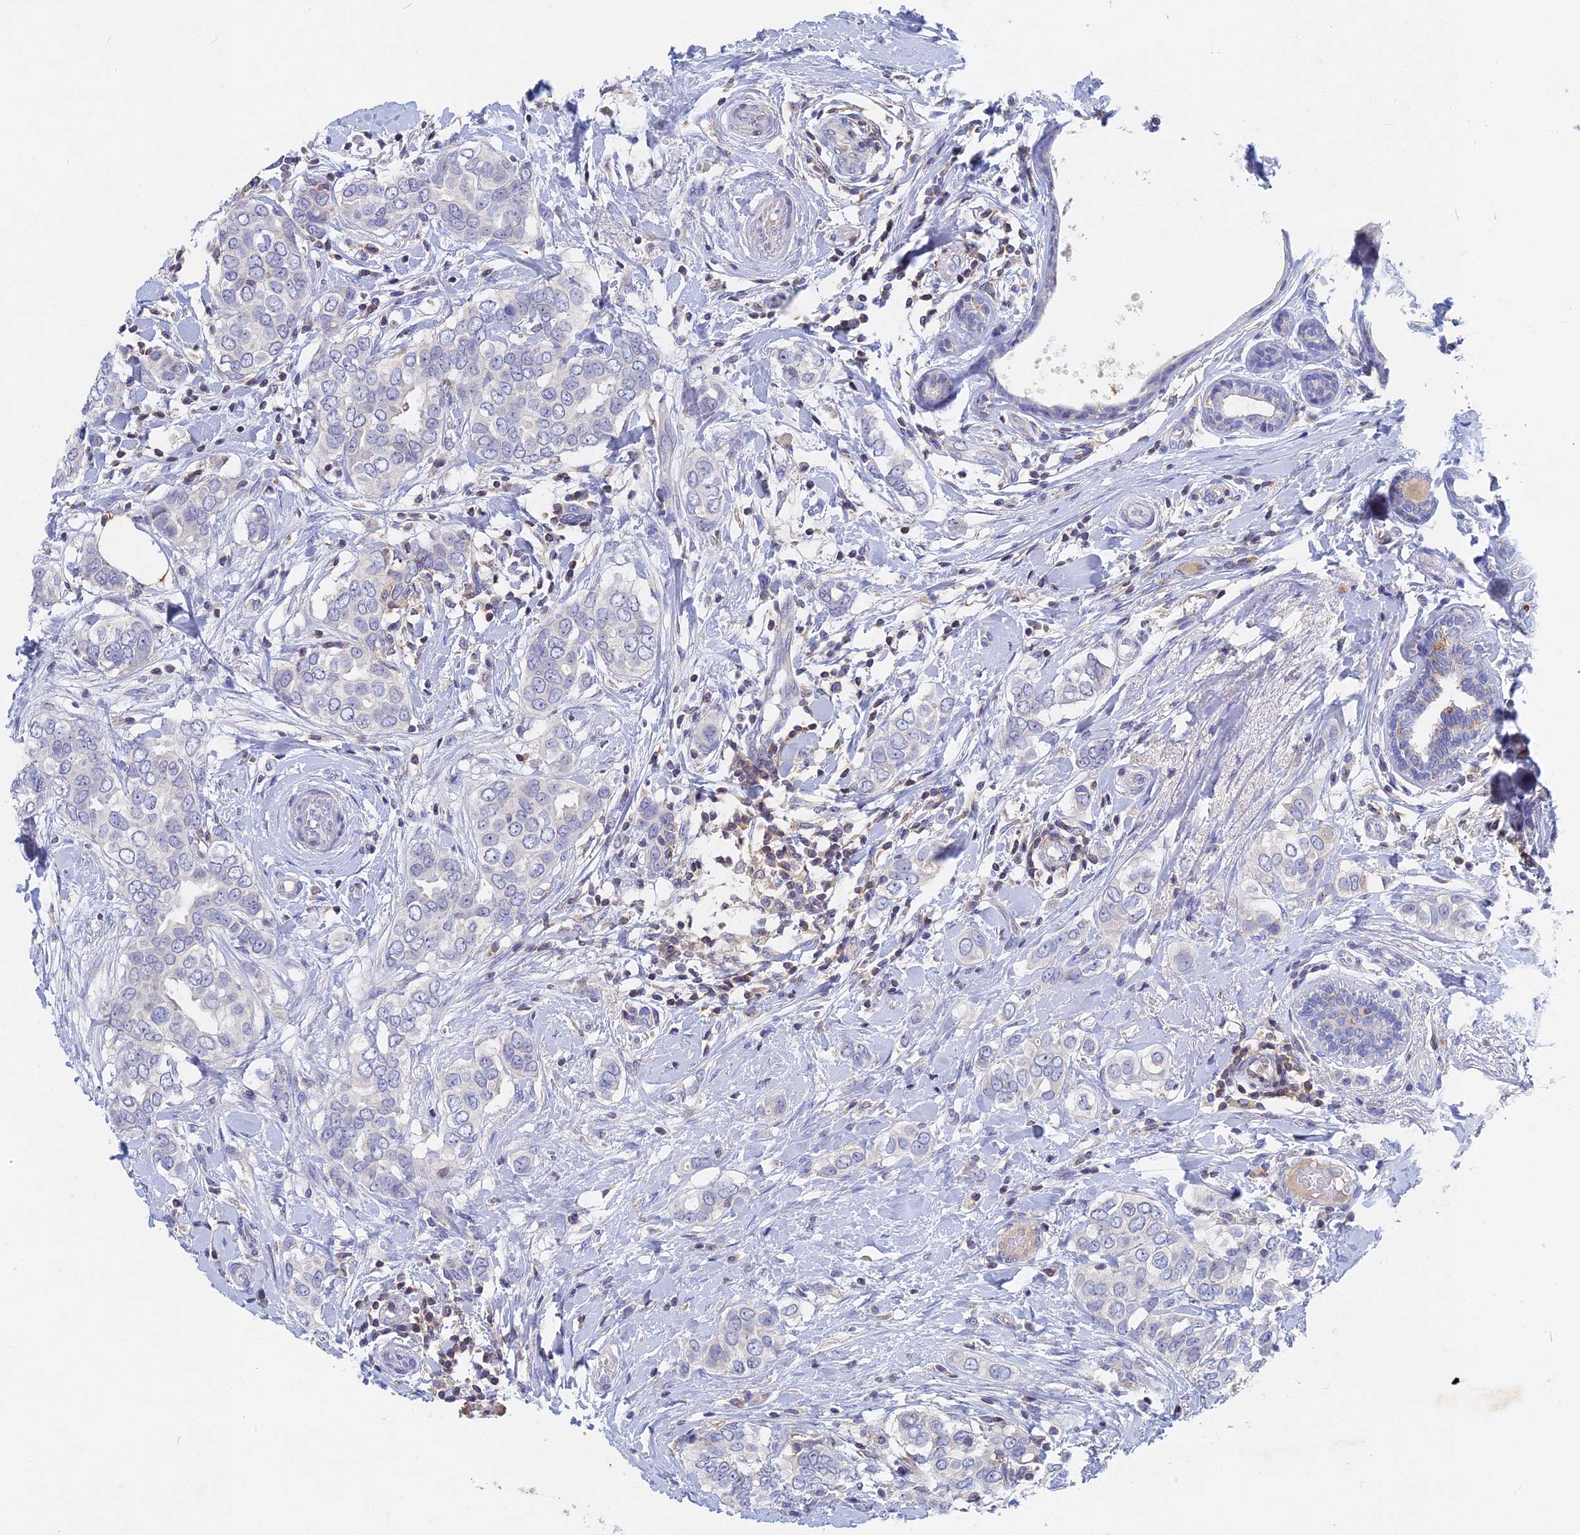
{"staining": {"intensity": "negative", "quantity": "none", "location": "none"}, "tissue": "breast cancer", "cell_type": "Tumor cells", "image_type": "cancer", "snomed": [{"axis": "morphology", "description": "Lobular carcinoma"}, {"axis": "topography", "description": "Breast"}], "caption": "IHC of breast cancer shows no expression in tumor cells.", "gene": "ACP7", "patient": {"sex": "female", "age": 51}}